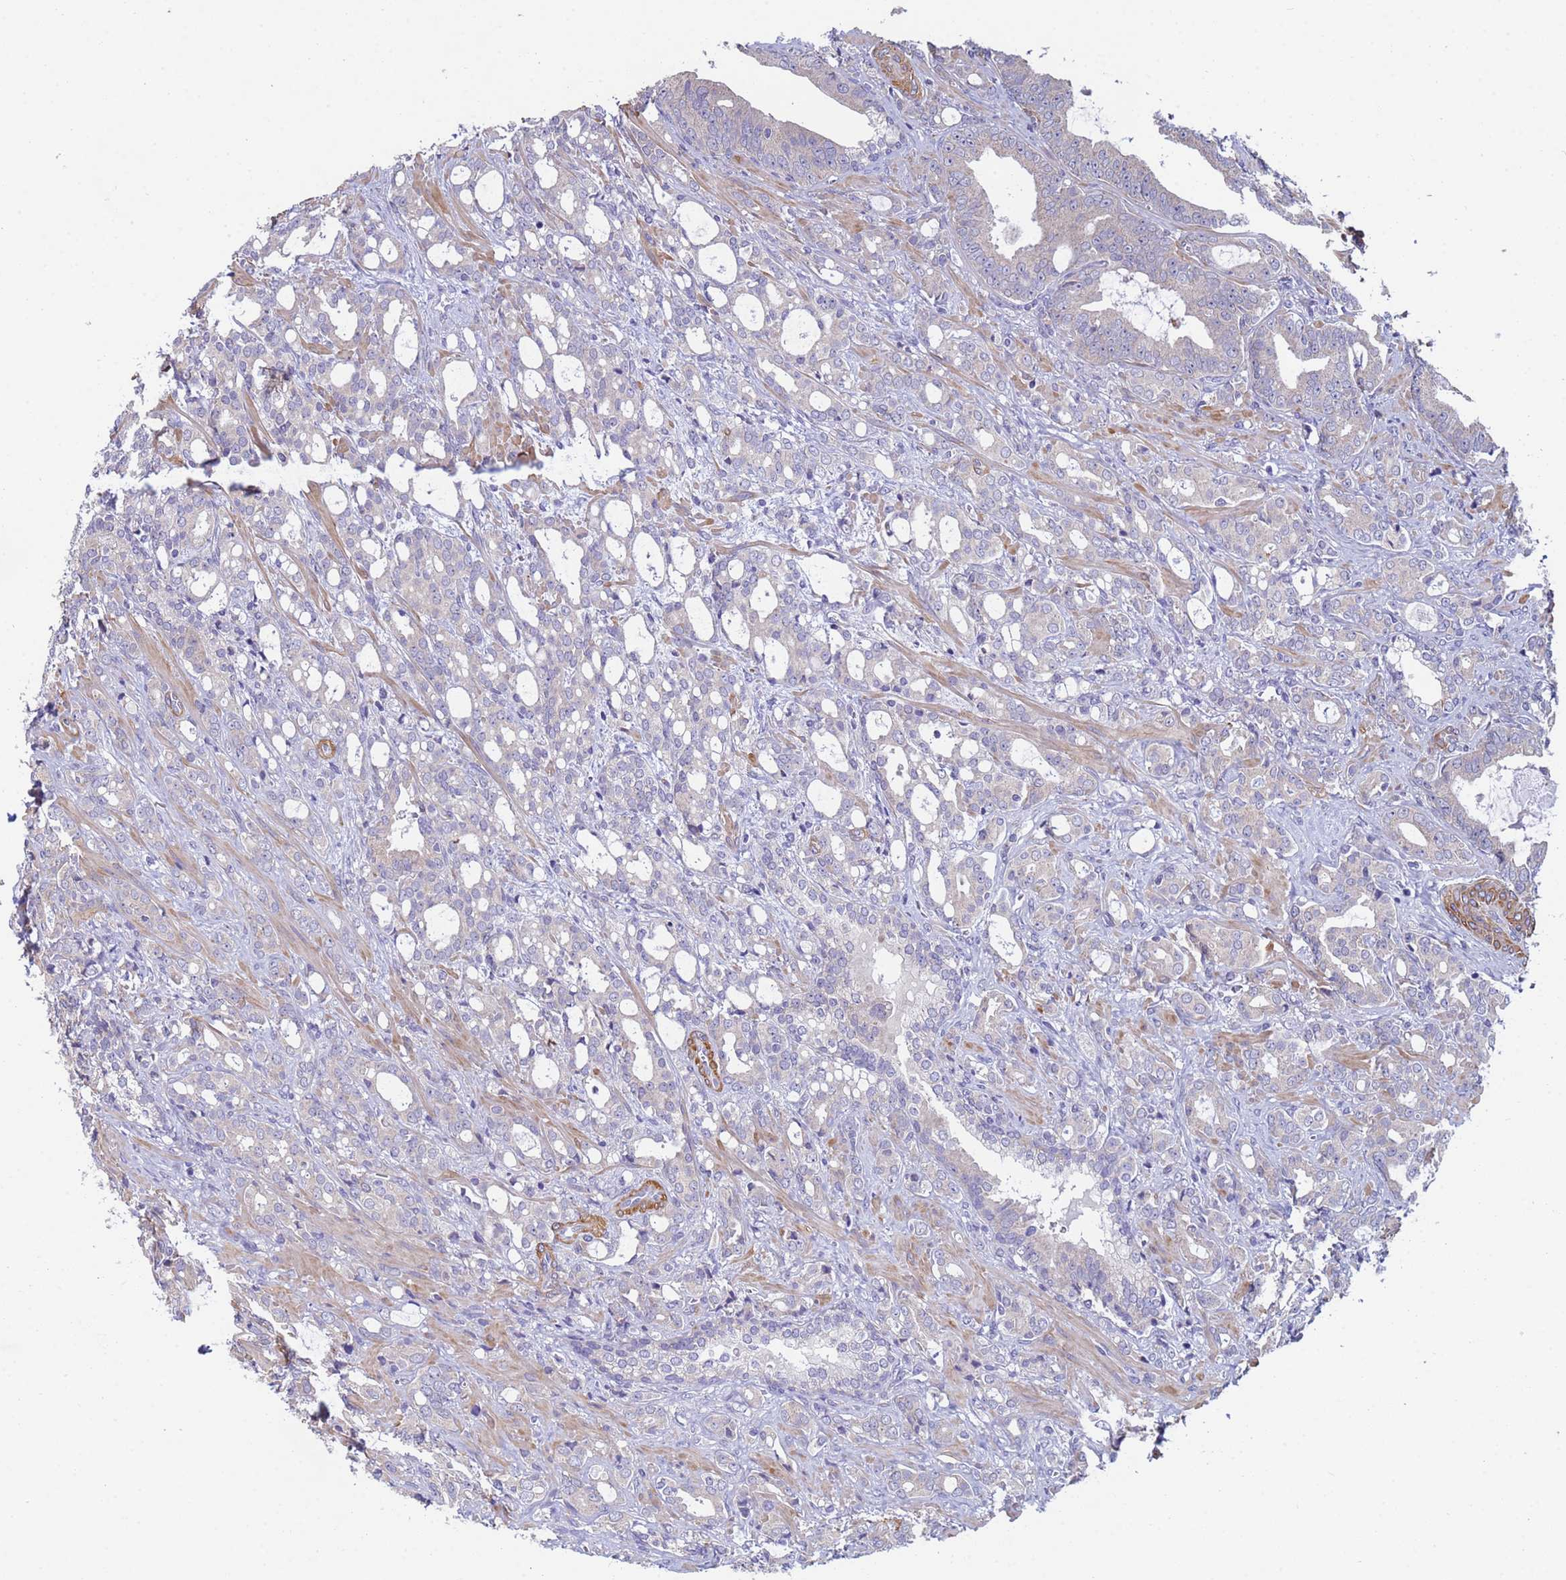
{"staining": {"intensity": "negative", "quantity": "none", "location": "none"}, "tissue": "prostate cancer", "cell_type": "Tumor cells", "image_type": "cancer", "snomed": [{"axis": "morphology", "description": "Adenocarcinoma, High grade"}, {"axis": "topography", "description": "Prostate"}], "caption": "There is no significant staining in tumor cells of prostate high-grade adenocarcinoma. Brightfield microscopy of immunohistochemistry (IHC) stained with DAB (3,3'-diaminobenzidine) (brown) and hematoxylin (blue), captured at high magnification.", "gene": "CLHC1", "patient": {"sex": "male", "age": 72}}